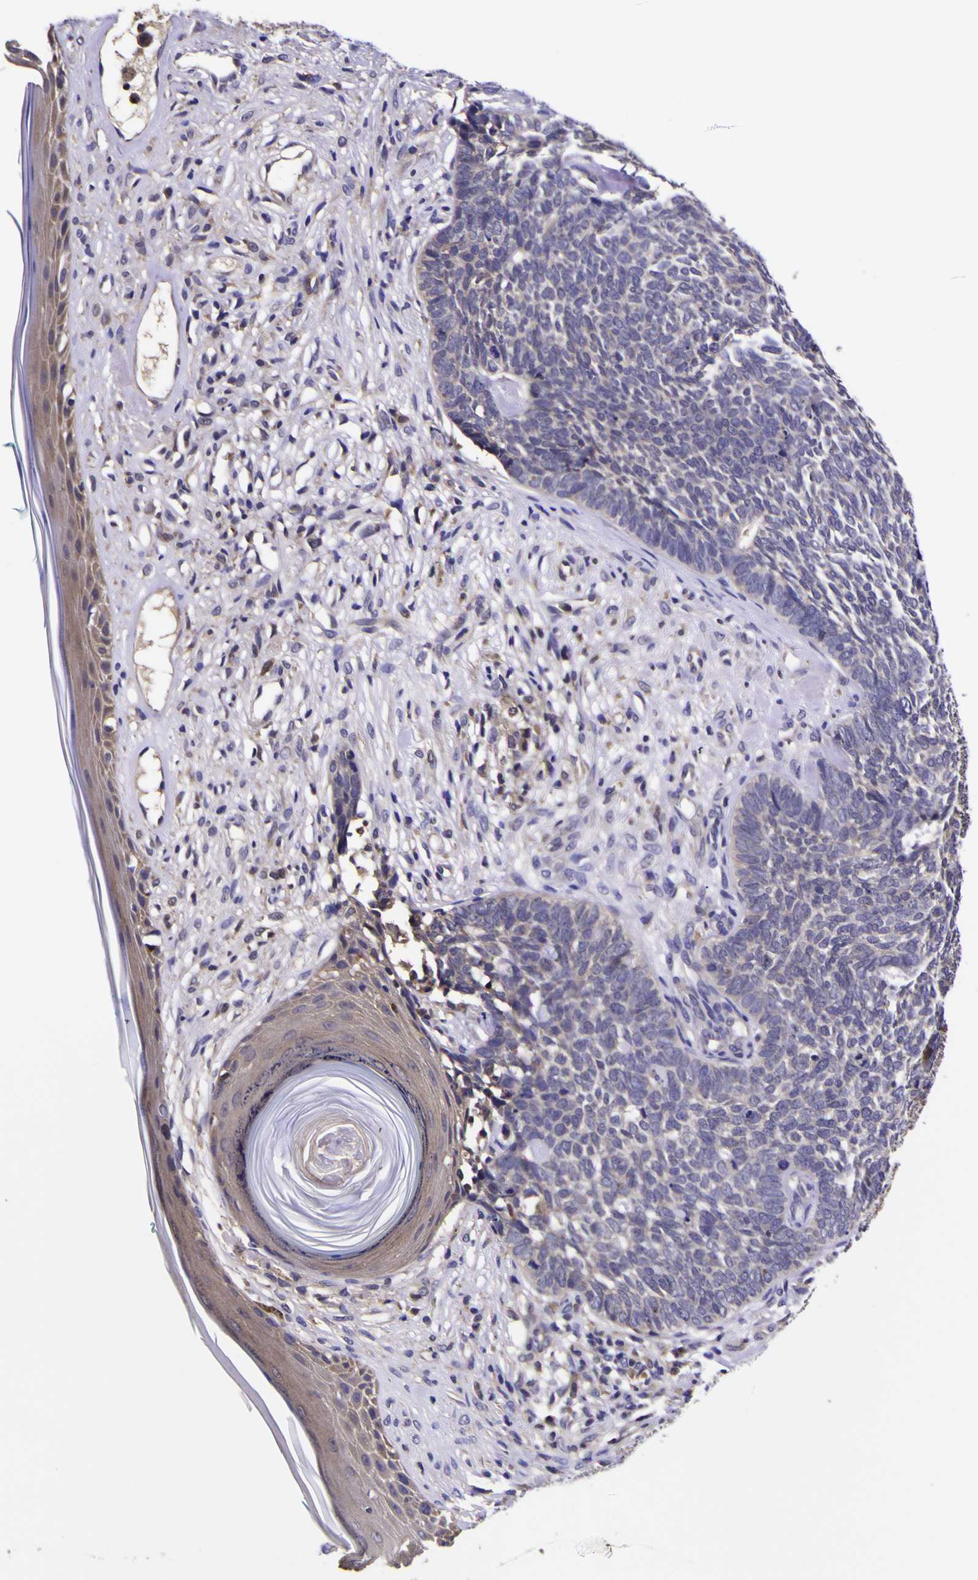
{"staining": {"intensity": "negative", "quantity": "none", "location": "none"}, "tissue": "skin cancer", "cell_type": "Tumor cells", "image_type": "cancer", "snomed": [{"axis": "morphology", "description": "Basal cell carcinoma"}, {"axis": "topography", "description": "Skin"}], "caption": "Immunohistochemistry (IHC) of basal cell carcinoma (skin) shows no expression in tumor cells.", "gene": "MAPK14", "patient": {"sex": "female", "age": 84}}